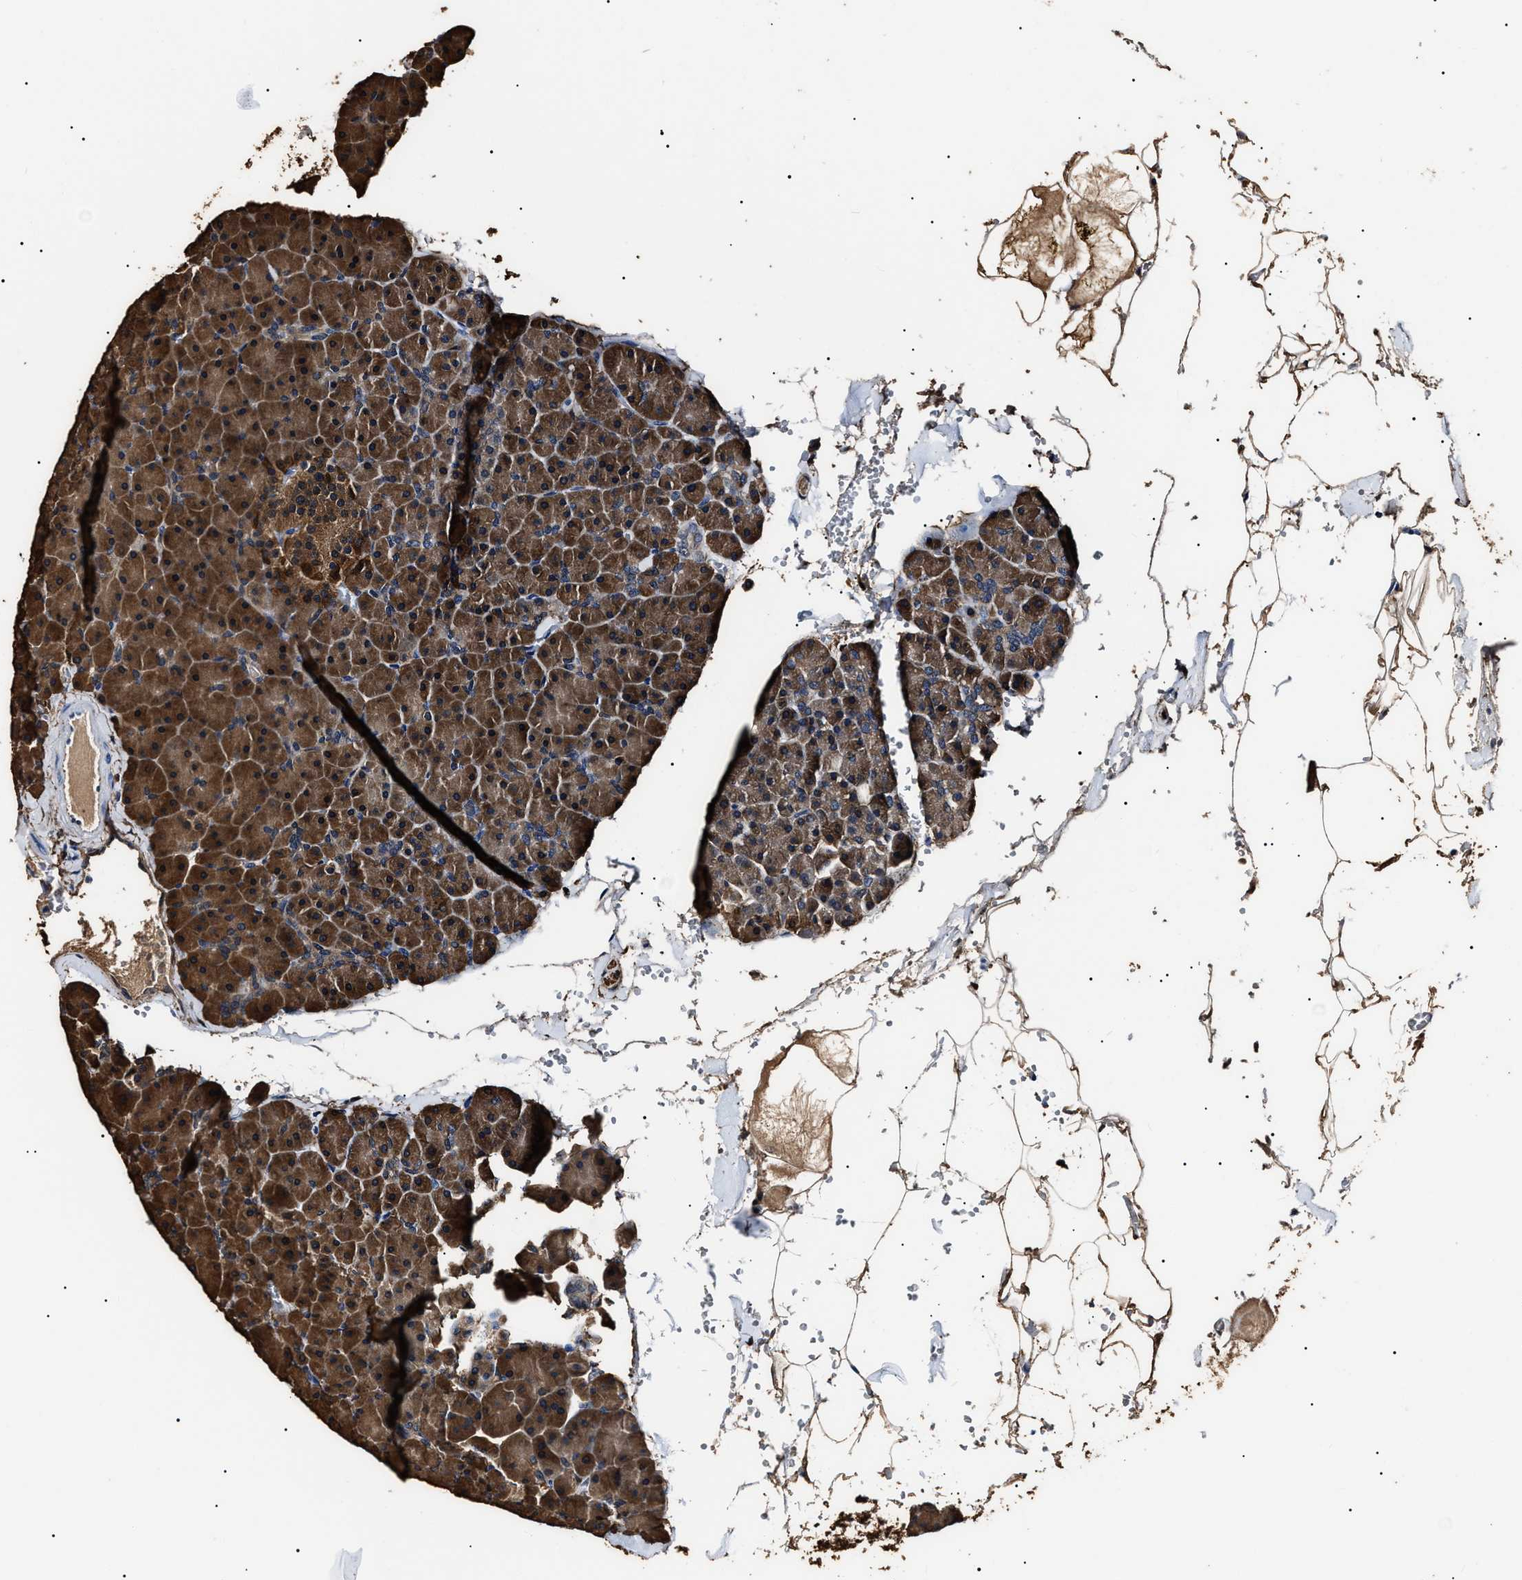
{"staining": {"intensity": "moderate", "quantity": ">75%", "location": "cytoplasmic/membranous"}, "tissue": "pancreas", "cell_type": "Exocrine glandular cells", "image_type": "normal", "snomed": [{"axis": "morphology", "description": "Normal tissue, NOS"}, {"axis": "topography", "description": "Pancreas"}], "caption": "This histopathology image demonstrates immunohistochemistry staining of normal human pancreas, with medium moderate cytoplasmic/membranous positivity in about >75% of exocrine glandular cells.", "gene": "ALDH1A1", "patient": {"sex": "male", "age": 35}}